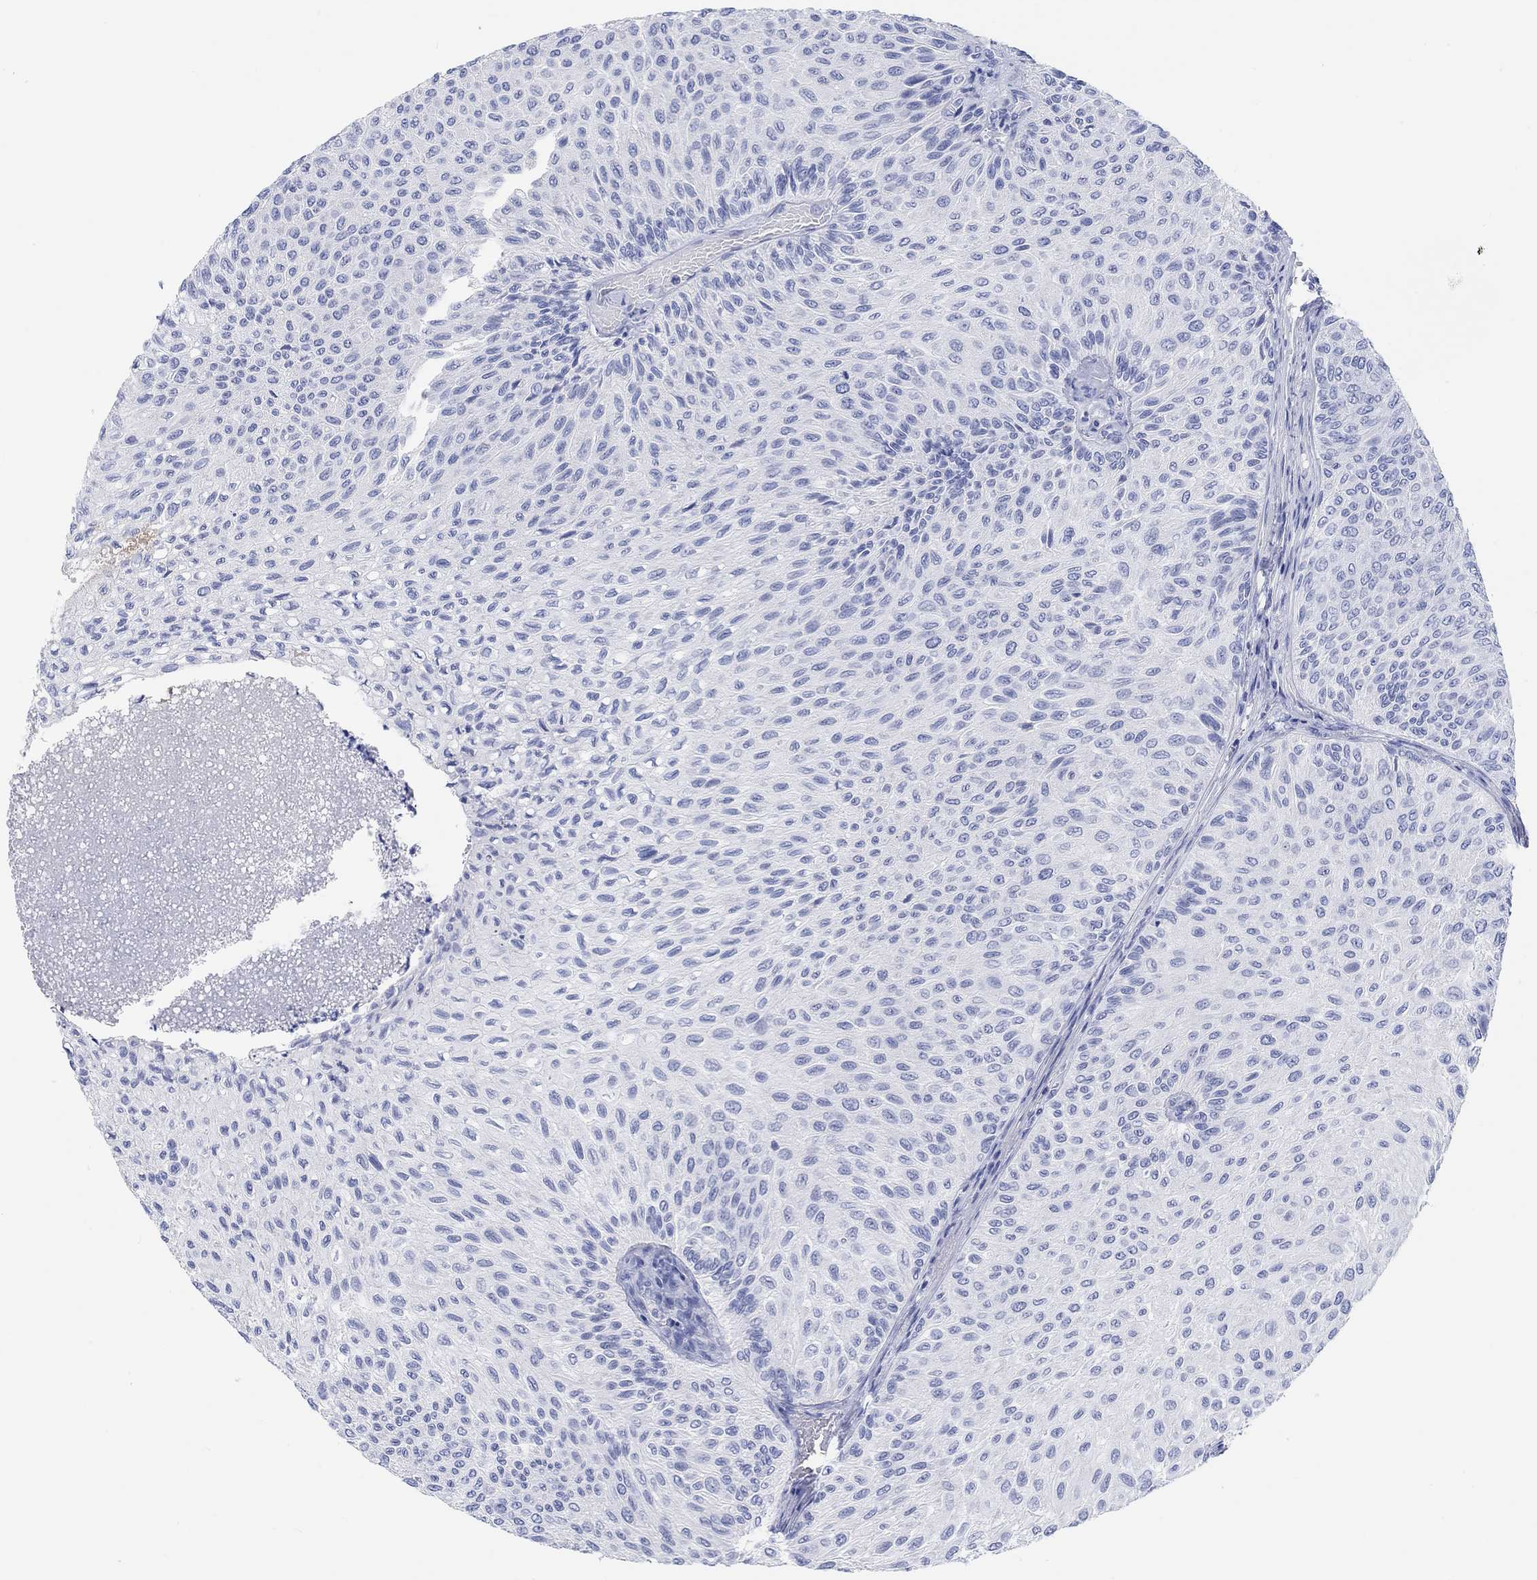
{"staining": {"intensity": "negative", "quantity": "none", "location": "none"}, "tissue": "urothelial cancer", "cell_type": "Tumor cells", "image_type": "cancer", "snomed": [{"axis": "morphology", "description": "Urothelial carcinoma, Low grade"}, {"axis": "topography", "description": "Urinary bladder"}], "caption": "Immunohistochemistry of urothelial cancer displays no staining in tumor cells.", "gene": "XIRP2", "patient": {"sex": "male", "age": 78}}